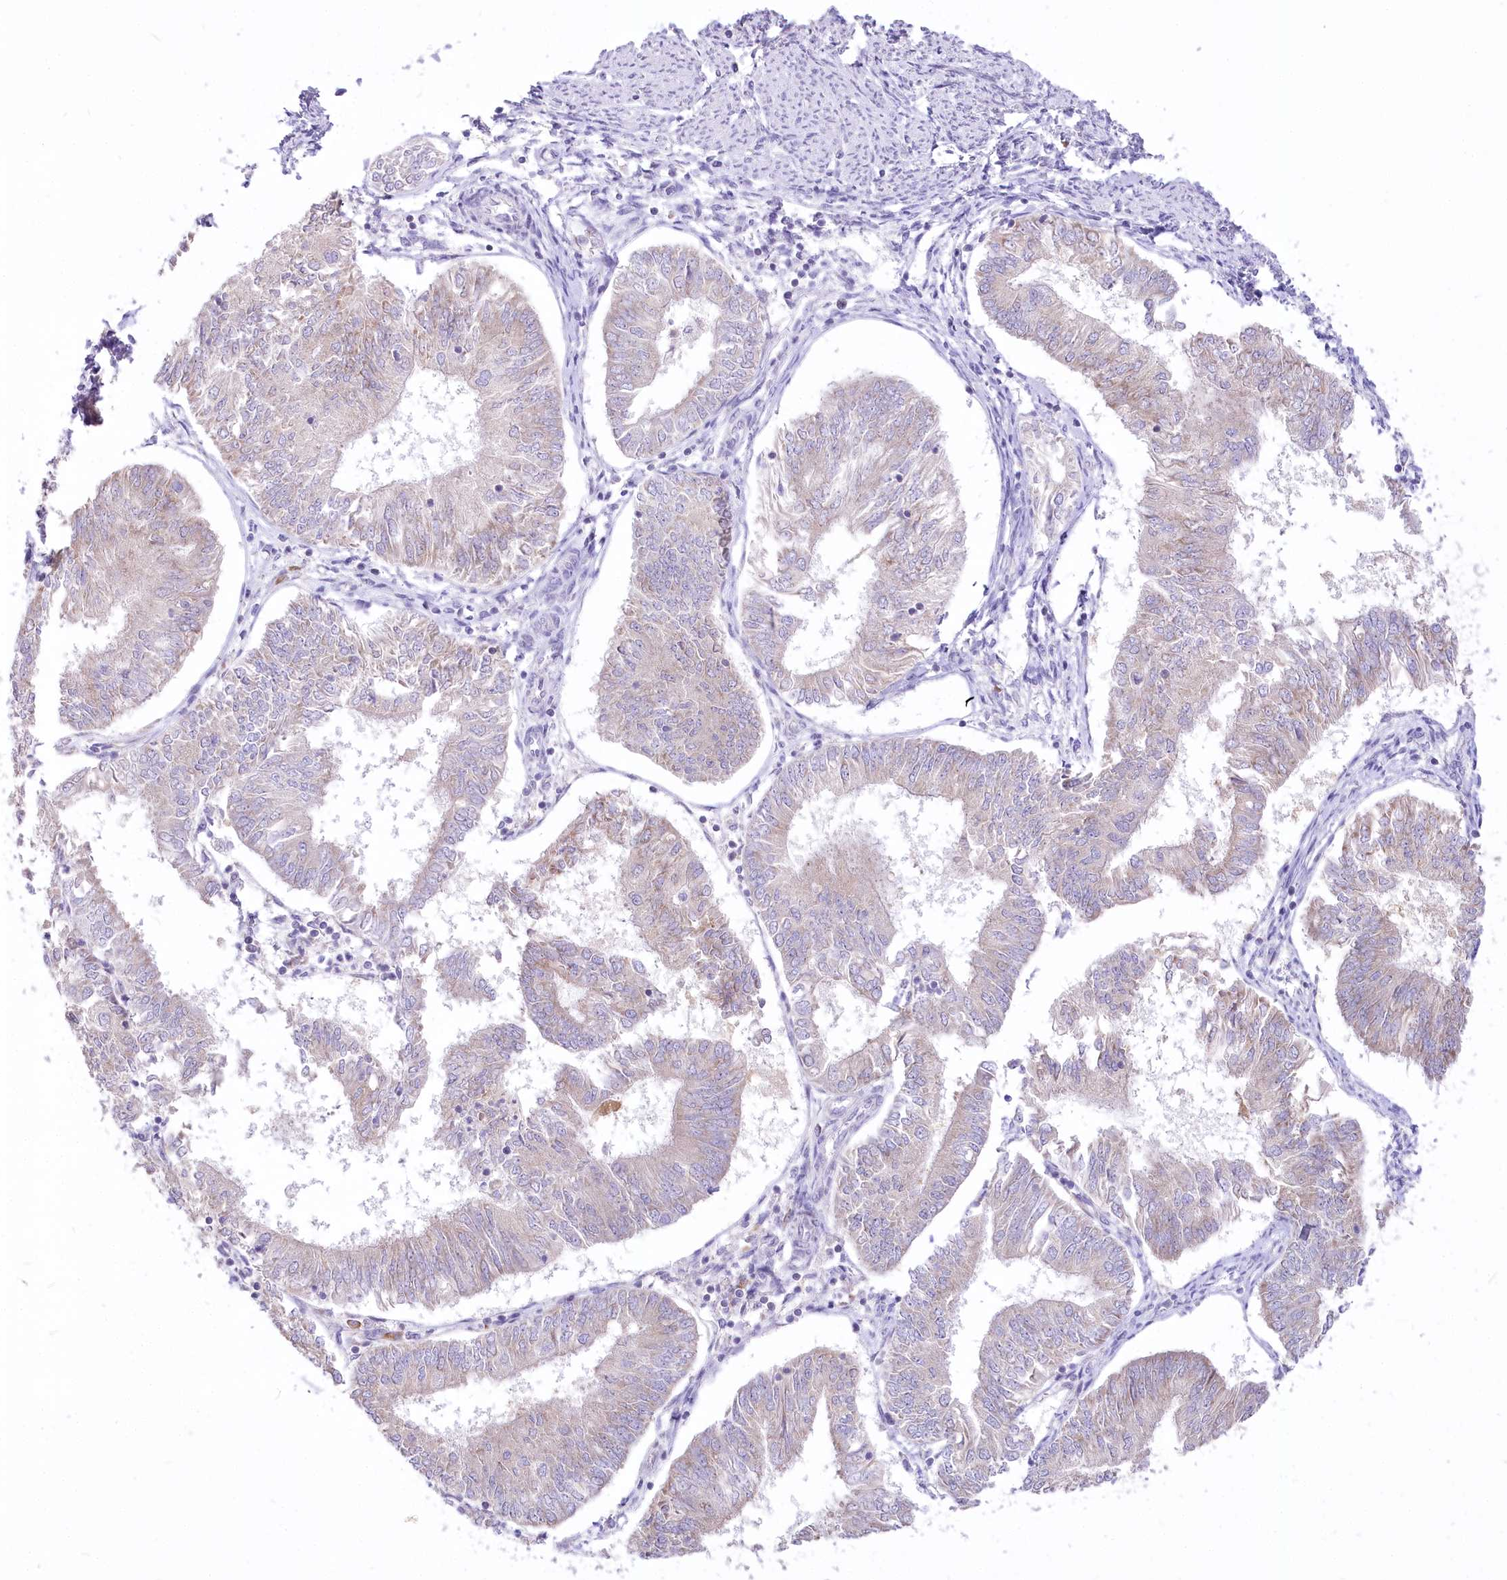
{"staining": {"intensity": "weak", "quantity": "<25%", "location": "cytoplasmic/membranous"}, "tissue": "endometrial cancer", "cell_type": "Tumor cells", "image_type": "cancer", "snomed": [{"axis": "morphology", "description": "Adenocarcinoma, NOS"}, {"axis": "topography", "description": "Endometrium"}], "caption": "Tumor cells show no significant staining in endometrial adenocarcinoma.", "gene": "STT3B", "patient": {"sex": "female", "age": 58}}